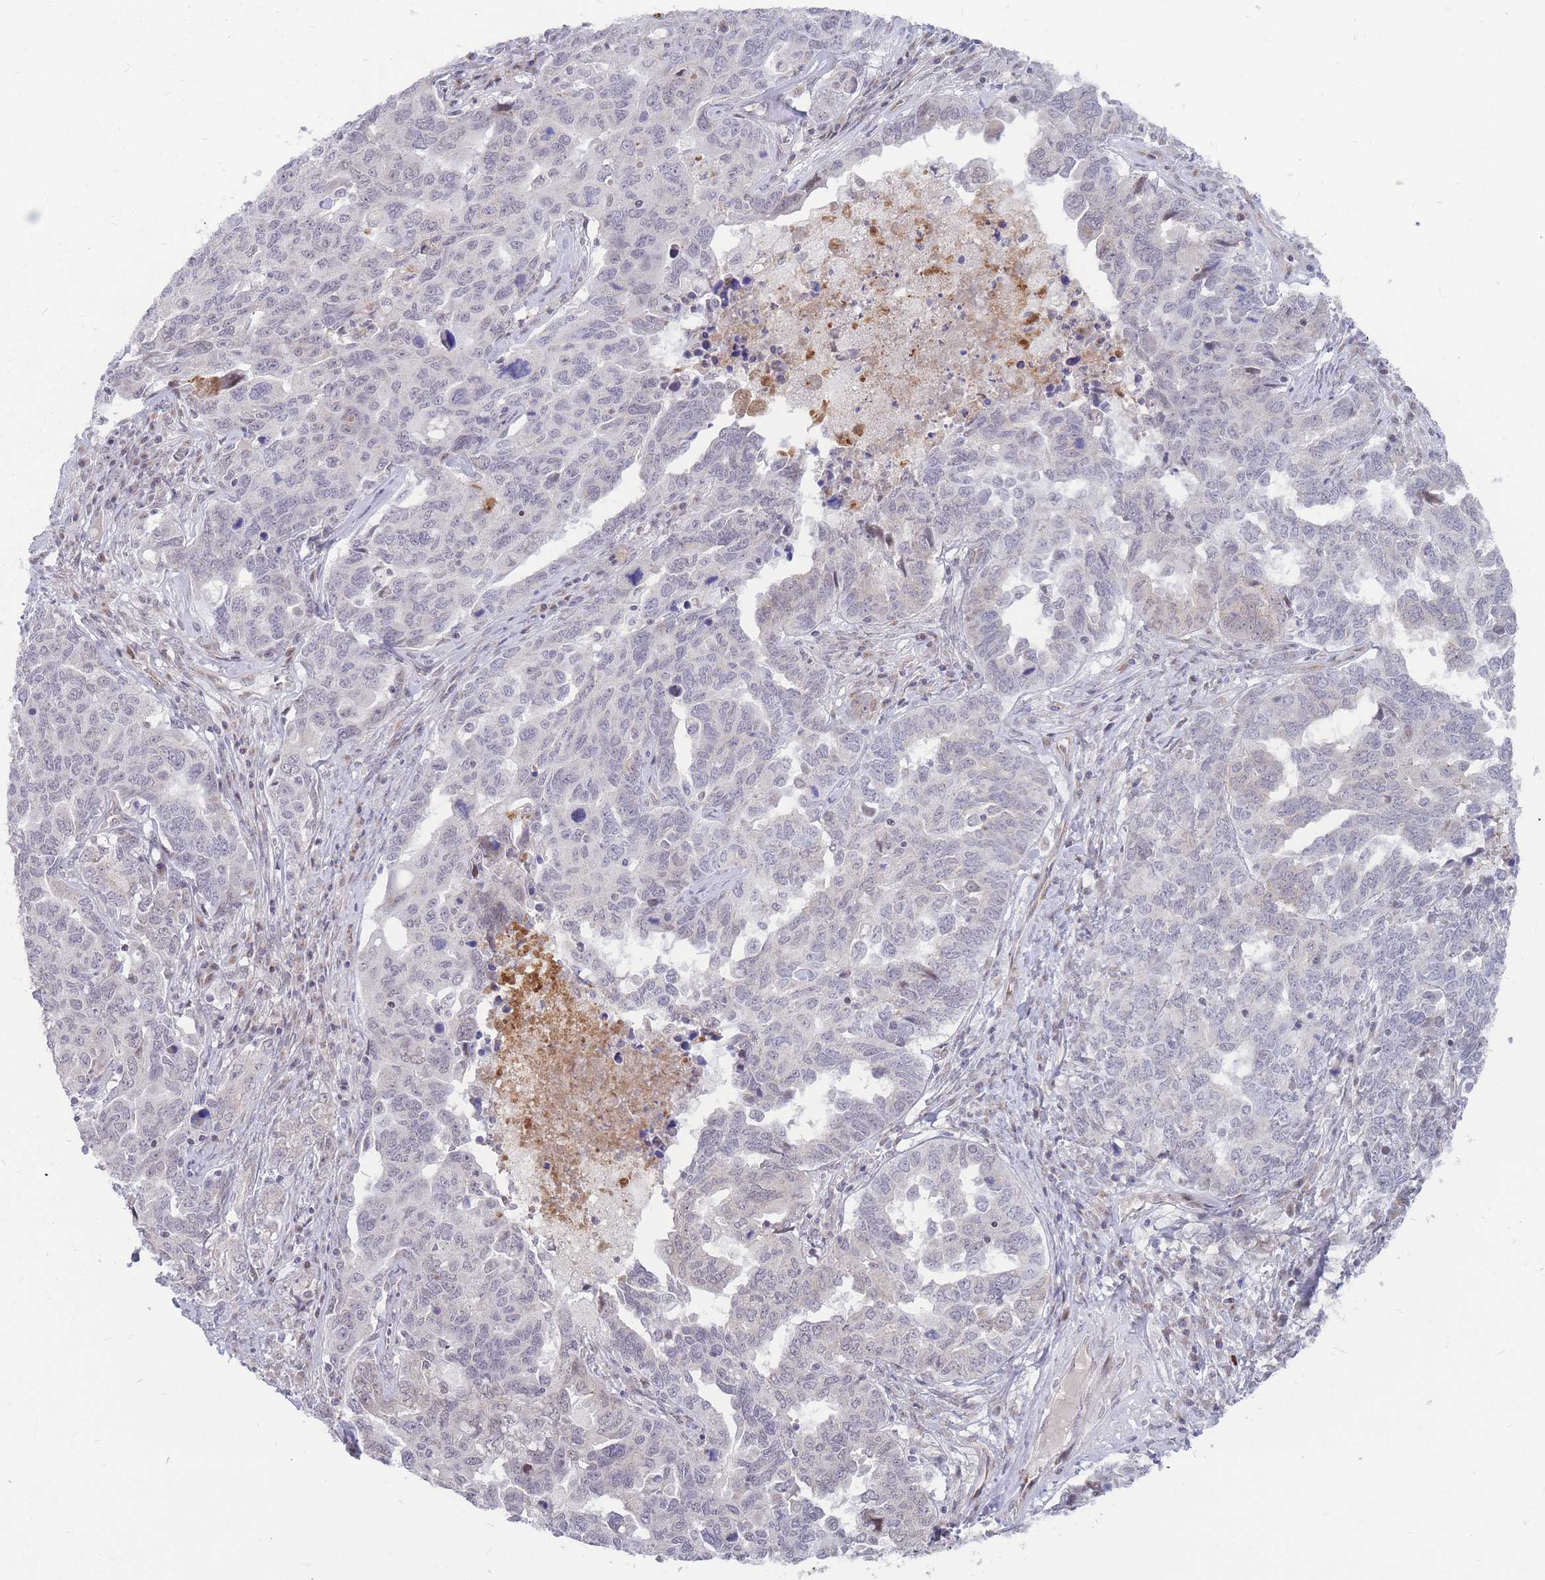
{"staining": {"intensity": "negative", "quantity": "none", "location": "none"}, "tissue": "ovarian cancer", "cell_type": "Tumor cells", "image_type": "cancer", "snomed": [{"axis": "morphology", "description": "Carcinoma, endometroid"}, {"axis": "topography", "description": "Ovary"}], "caption": "An immunohistochemistry histopathology image of ovarian cancer (endometroid carcinoma) is shown. There is no staining in tumor cells of ovarian cancer (endometroid carcinoma). (DAB (3,3'-diaminobenzidine) IHC visualized using brightfield microscopy, high magnification).", "gene": "ADD2", "patient": {"sex": "female", "age": 62}}